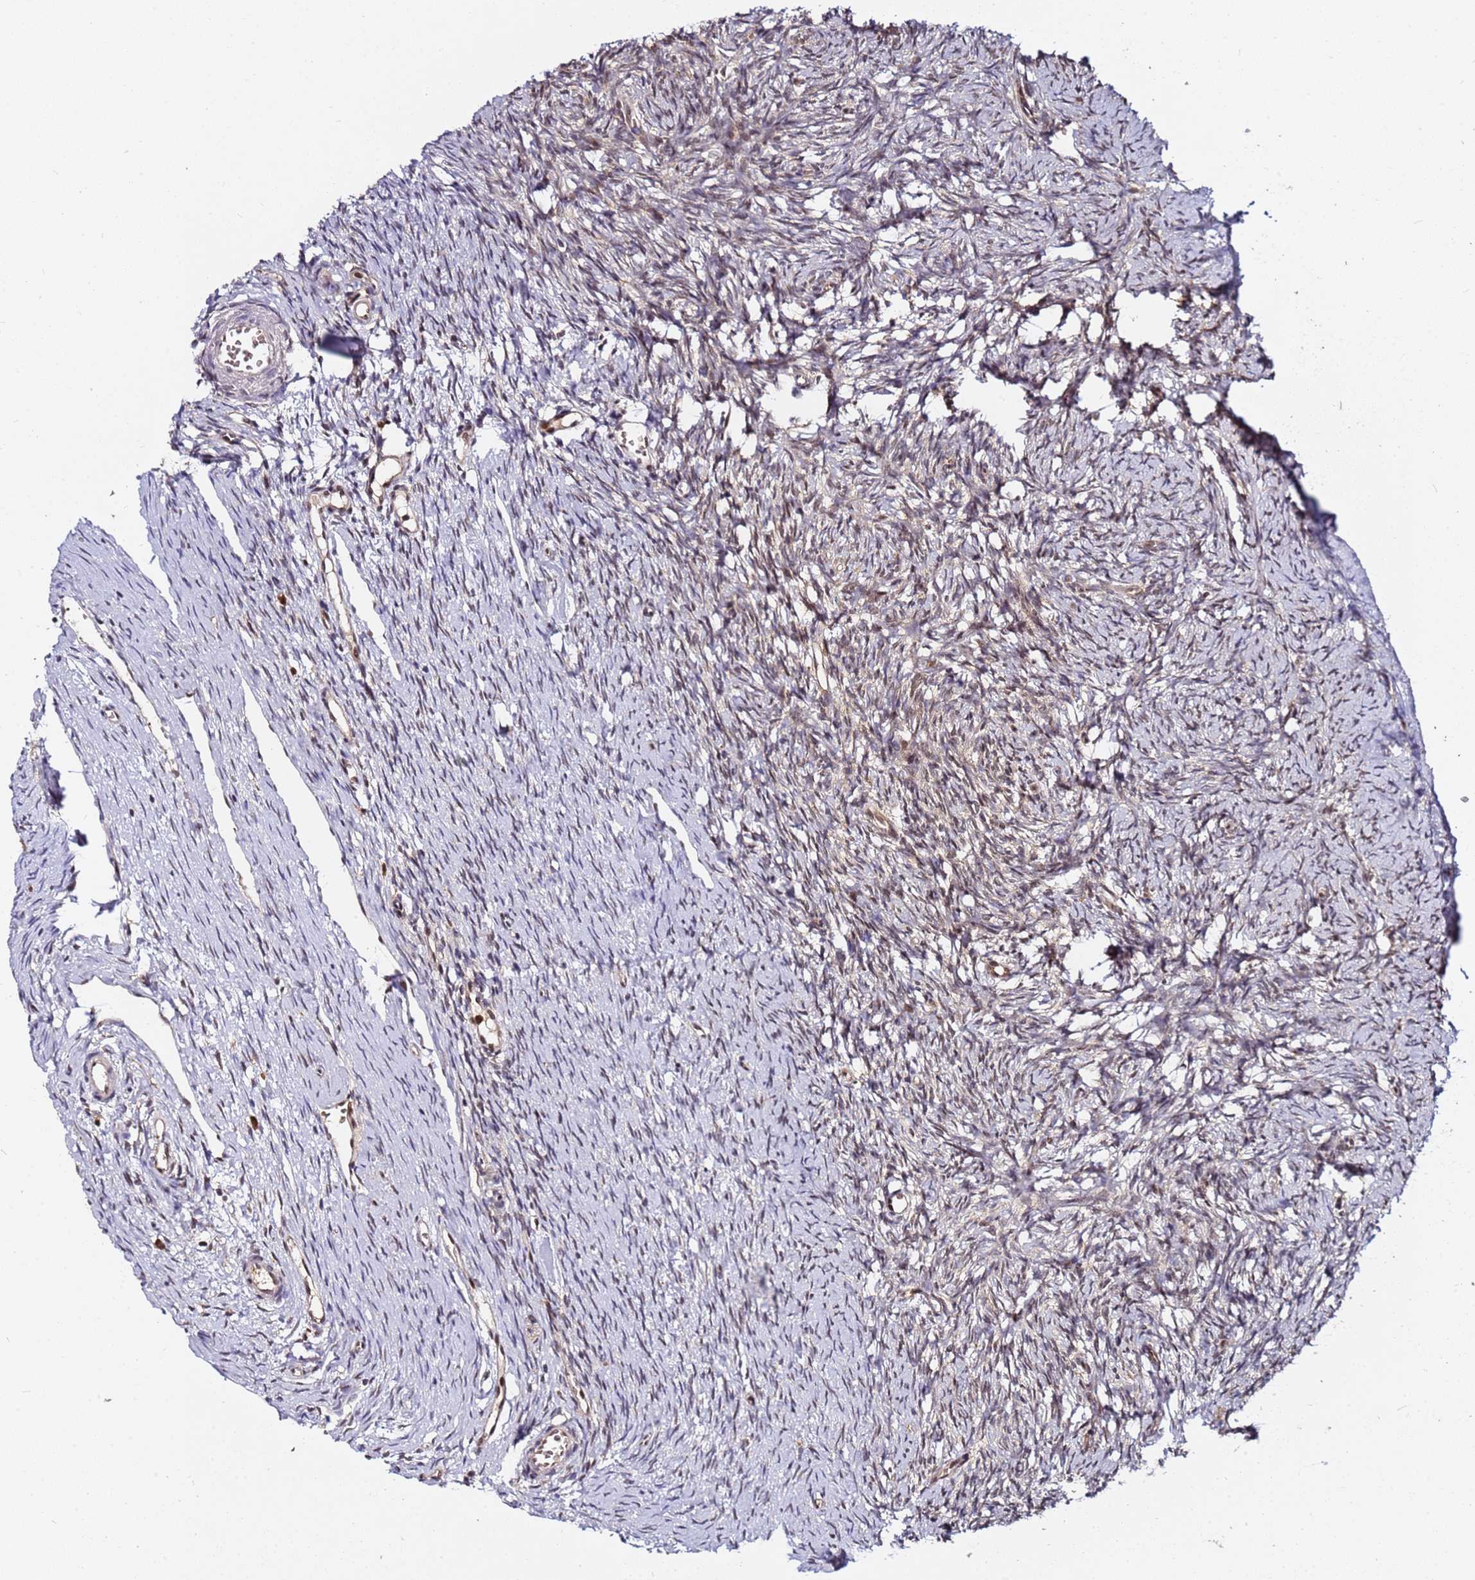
{"staining": {"intensity": "weak", "quantity": "25%-75%", "location": "cytoplasmic/membranous"}, "tissue": "ovary", "cell_type": "Ovarian stroma cells", "image_type": "normal", "snomed": [{"axis": "morphology", "description": "Normal tissue, NOS"}, {"axis": "topography", "description": "Ovary"}], "caption": "Protein expression analysis of normal ovary reveals weak cytoplasmic/membranous staining in approximately 25%-75% of ovarian stroma cells.", "gene": "RGS18", "patient": {"sex": "female", "age": 51}}